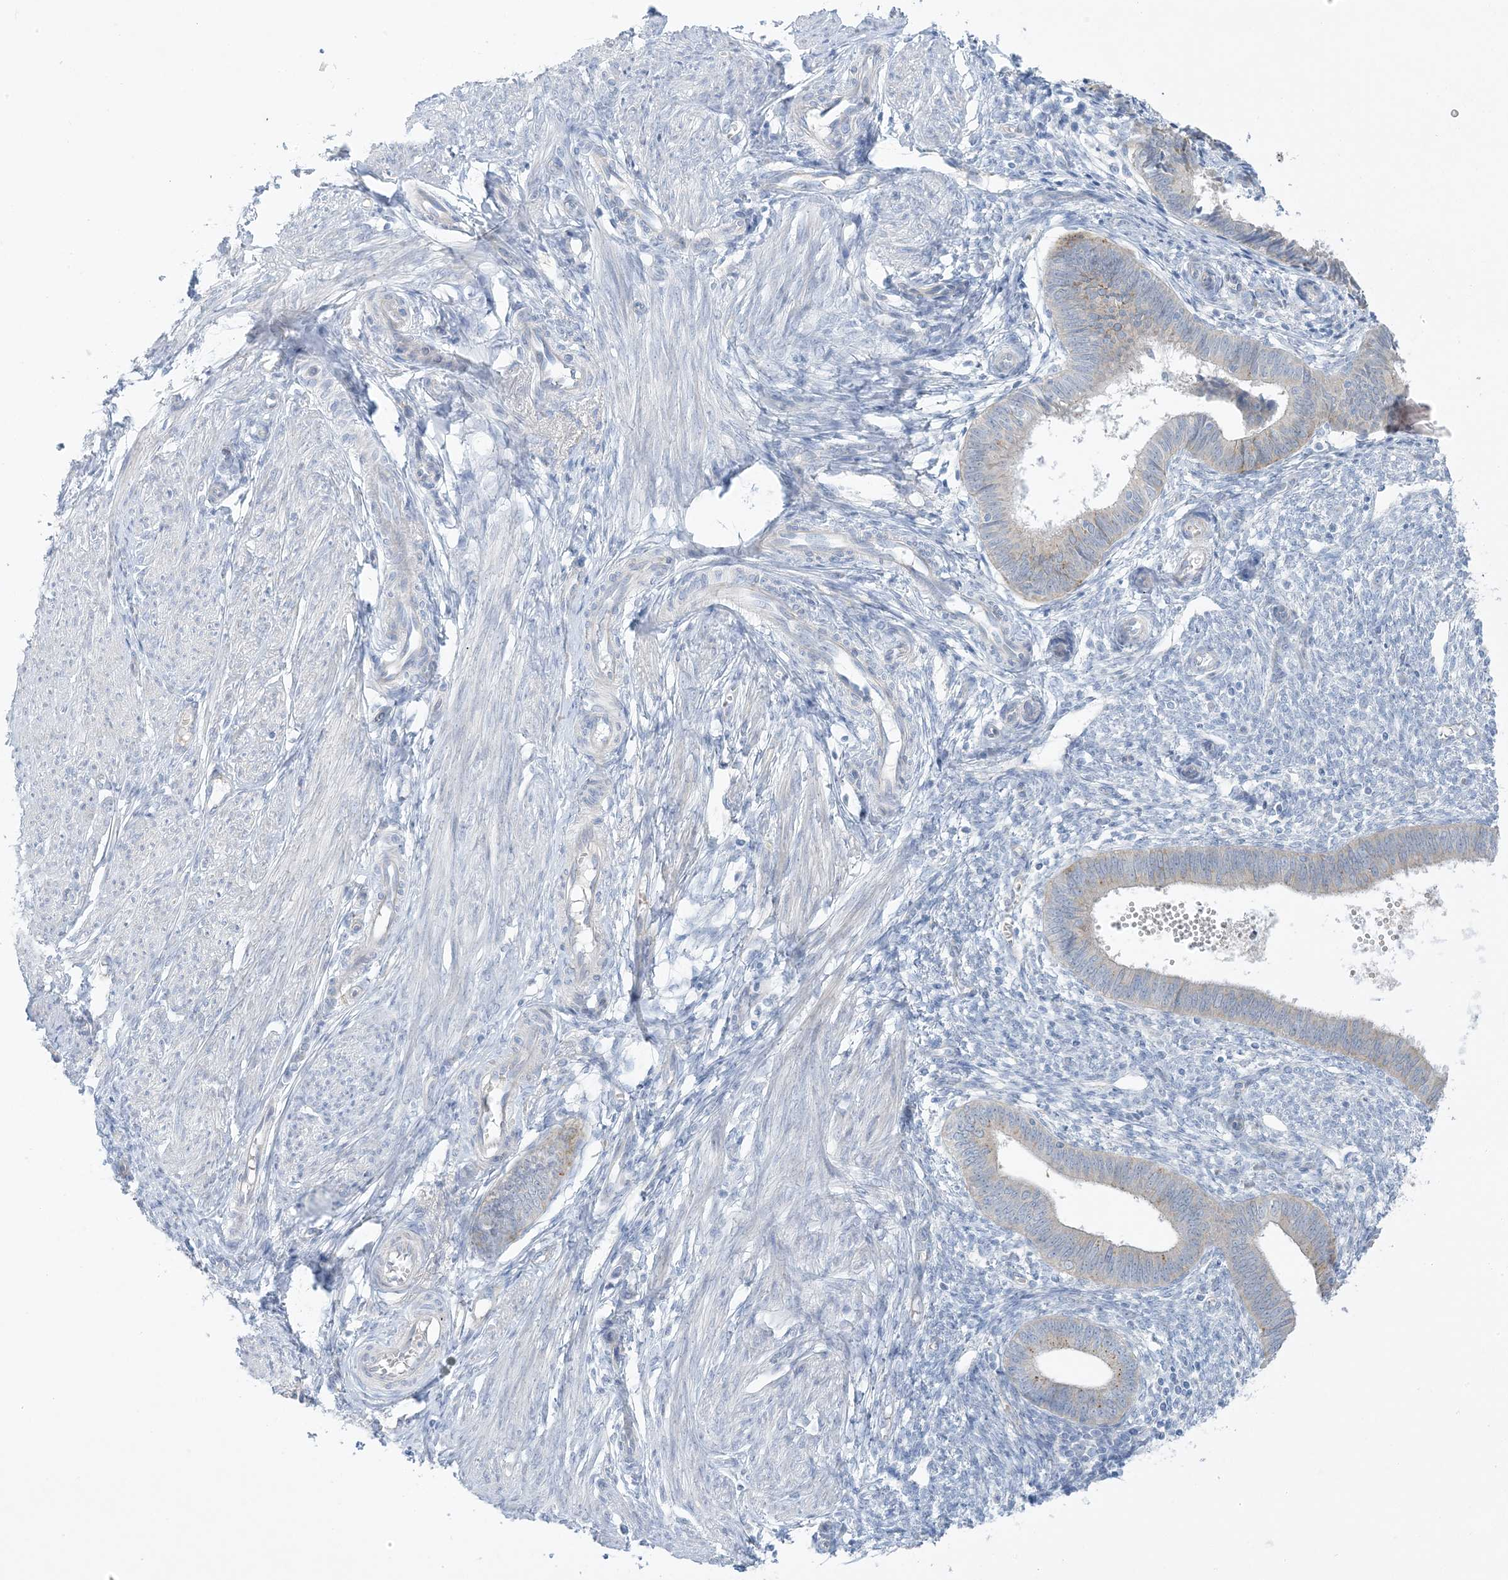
{"staining": {"intensity": "negative", "quantity": "none", "location": "none"}, "tissue": "endometrium", "cell_type": "Cells in endometrial stroma", "image_type": "normal", "snomed": [{"axis": "morphology", "description": "Normal tissue, NOS"}, {"axis": "topography", "description": "Endometrium"}], "caption": "This image is of unremarkable endometrium stained with immunohistochemistry to label a protein in brown with the nuclei are counter-stained blue. There is no expression in cells in endometrial stroma.", "gene": "XIRP2", "patient": {"sex": "female", "age": 46}}